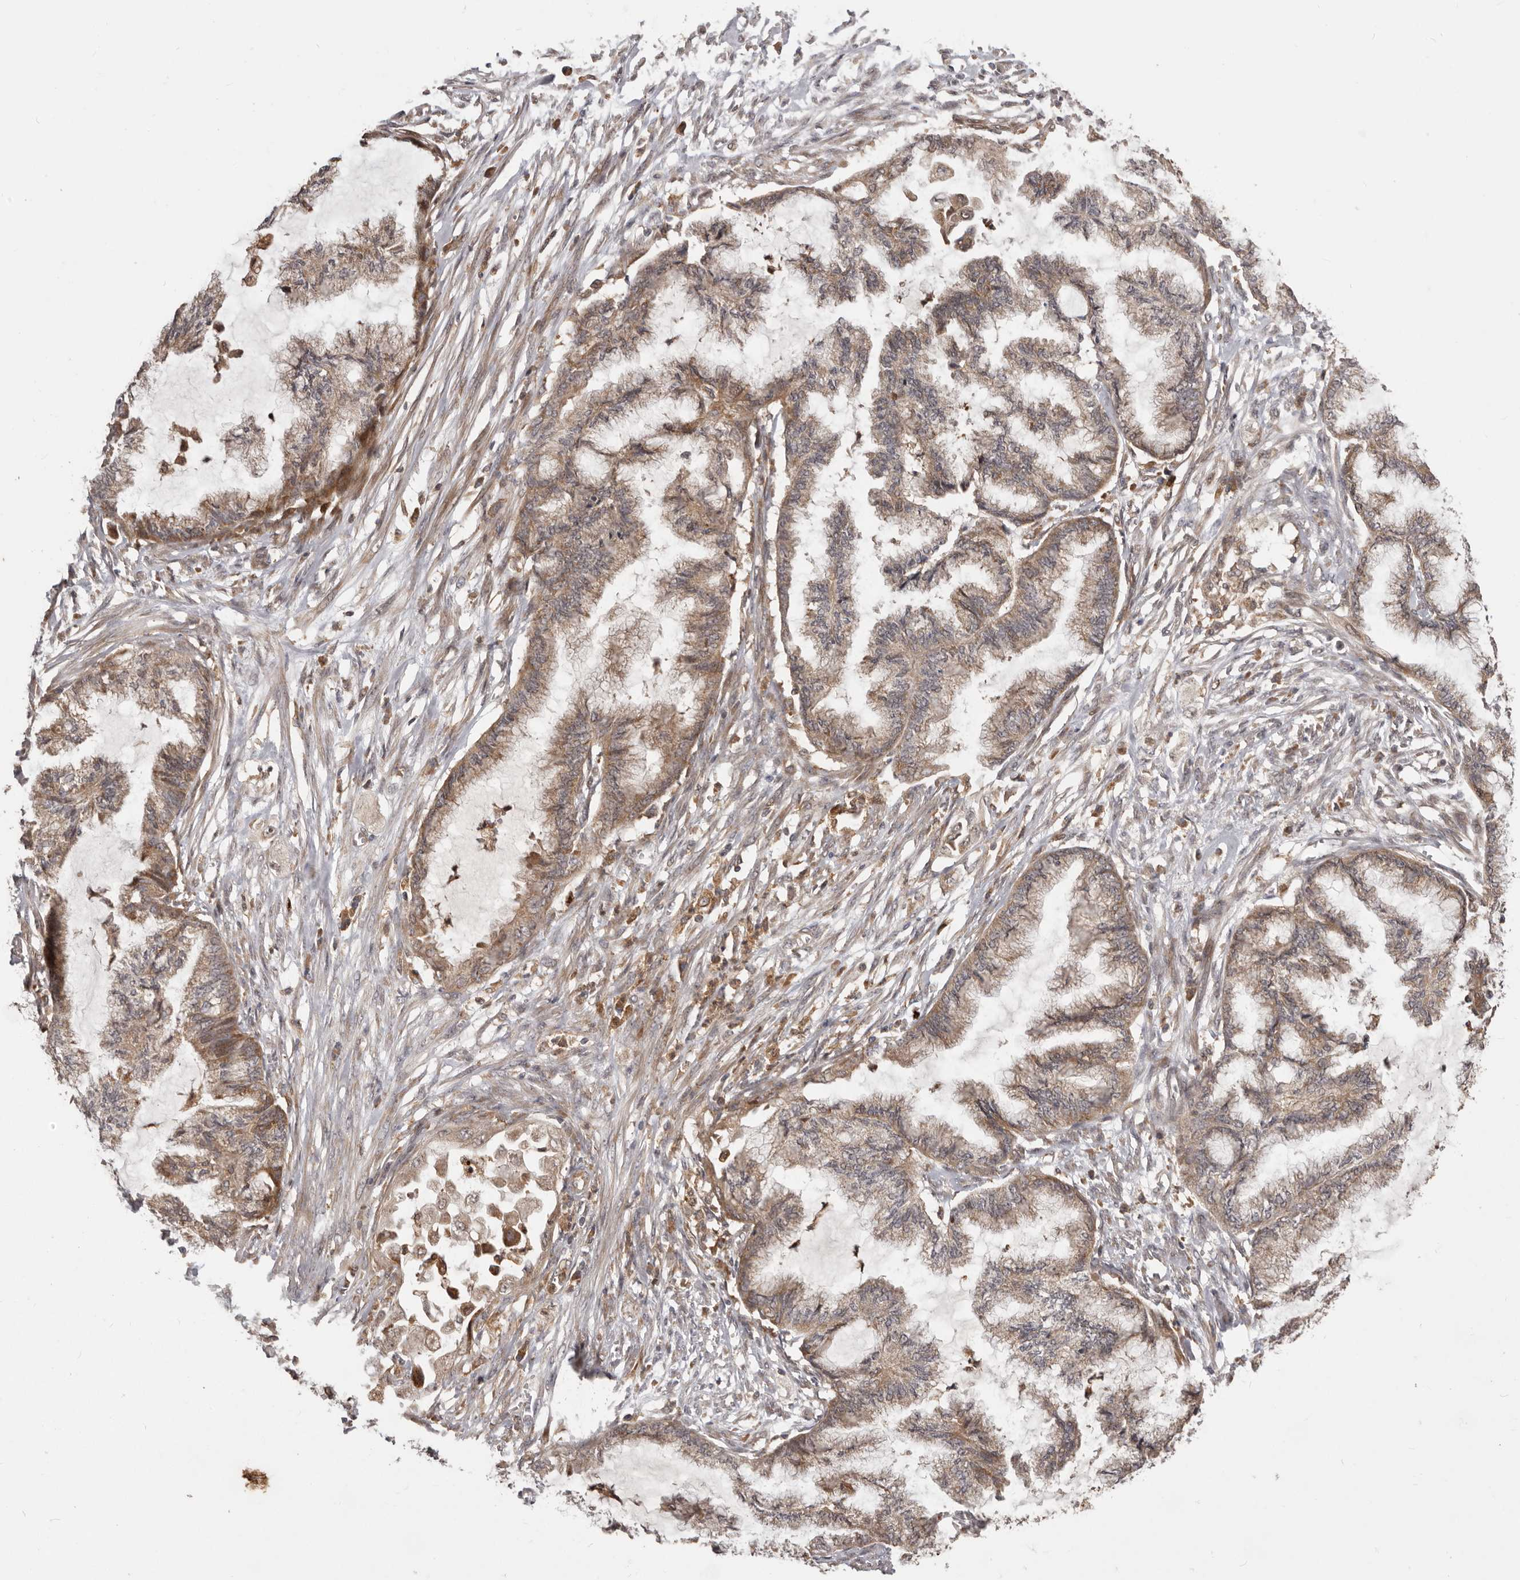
{"staining": {"intensity": "weak", "quantity": ">75%", "location": "cytoplasmic/membranous"}, "tissue": "endometrial cancer", "cell_type": "Tumor cells", "image_type": "cancer", "snomed": [{"axis": "morphology", "description": "Adenocarcinoma, NOS"}, {"axis": "topography", "description": "Endometrium"}], "caption": "A high-resolution histopathology image shows IHC staining of endometrial adenocarcinoma, which reveals weak cytoplasmic/membranous positivity in approximately >75% of tumor cells.", "gene": "RNF187", "patient": {"sex": "female", "age": 86}}